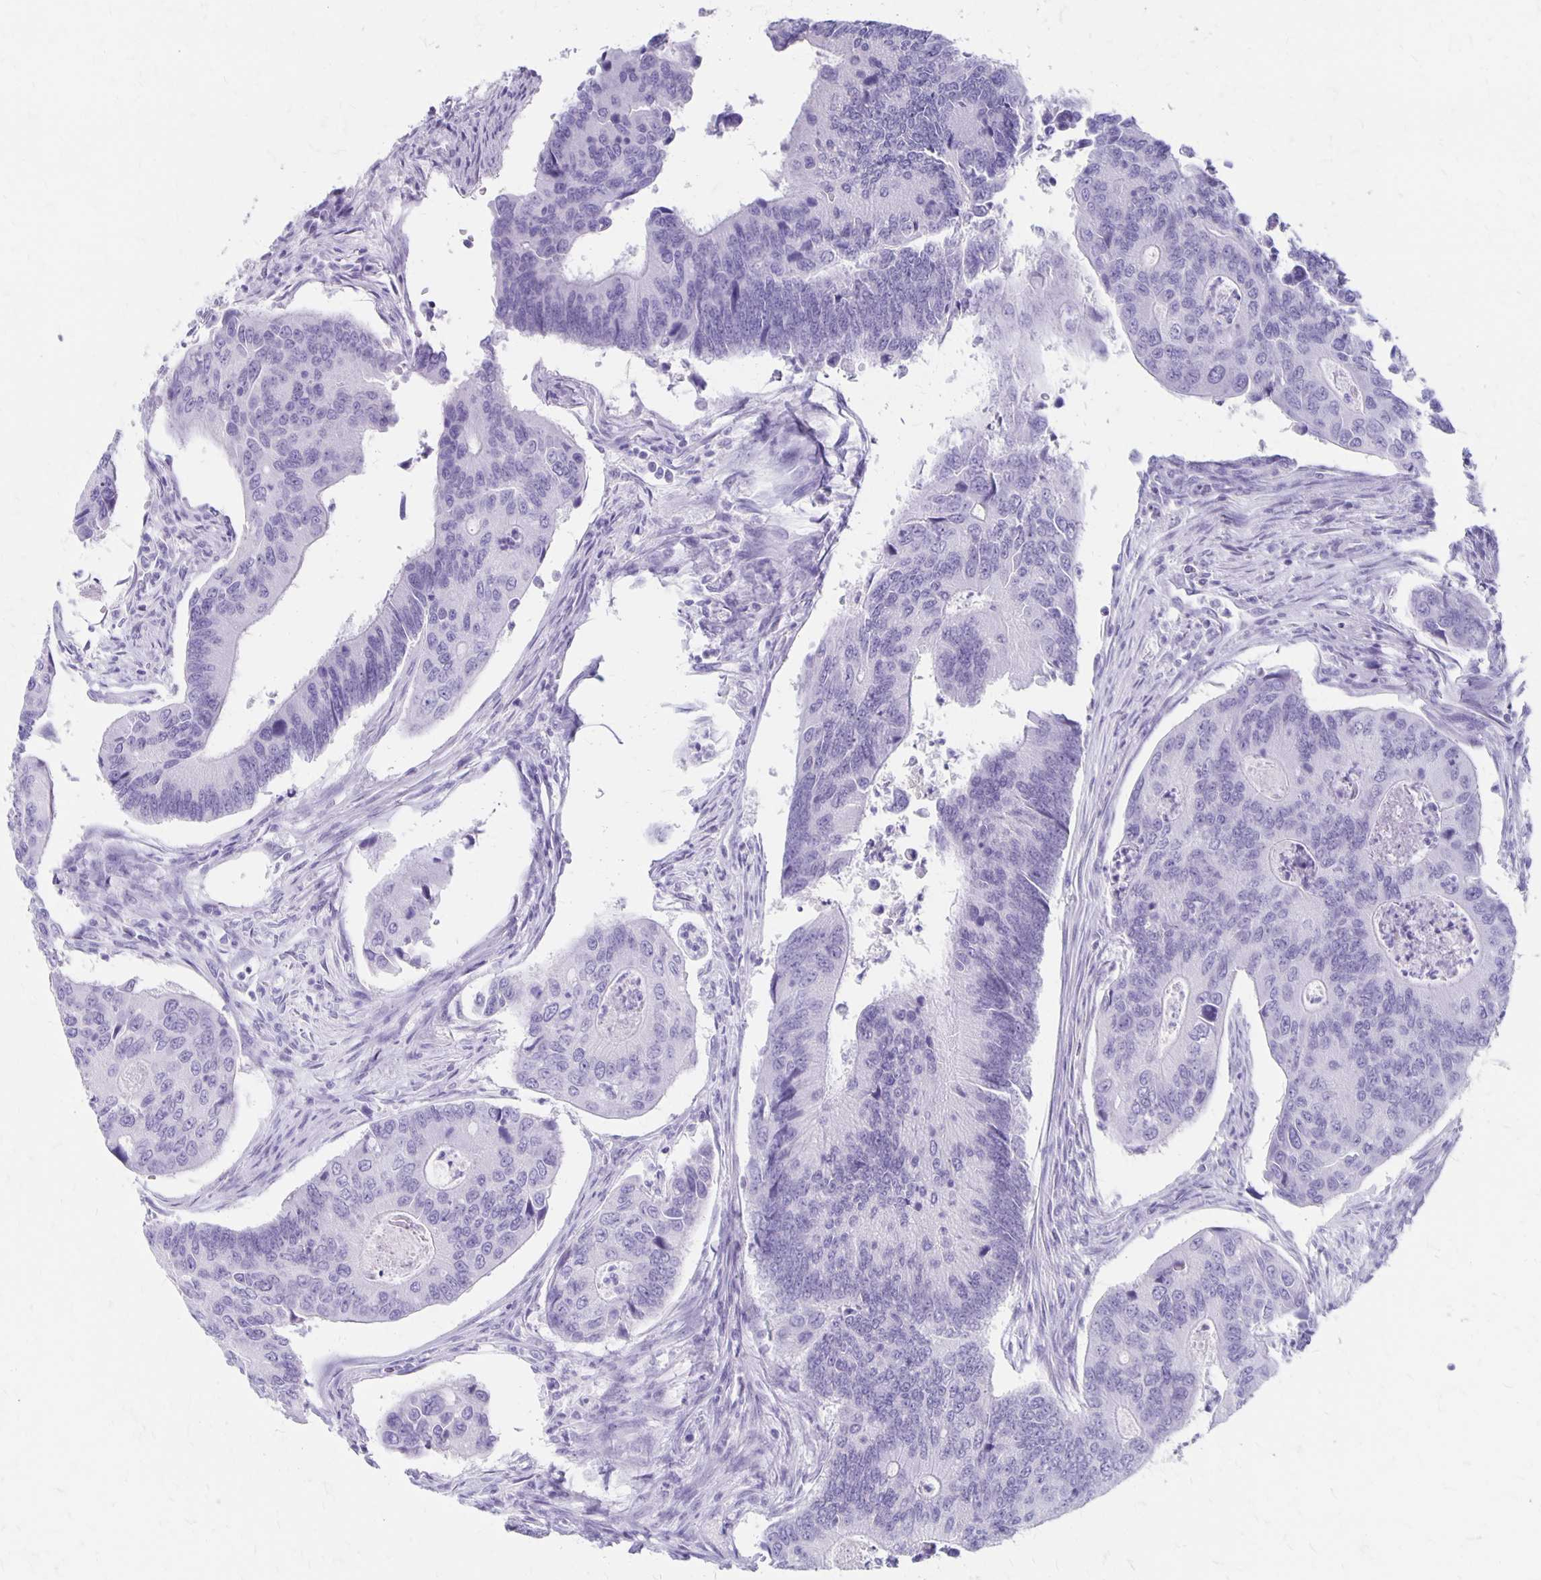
{"staining": {"intensity": "negative", "quantity": "none", "location": "none"}, "tissue": "colorectal cancer", "cell_type": "Tumor cells", "image_type": "cancer", "snomed": [{"axis": "morphology", "description": "Adenocarcinoma, NOS"}, {"axis": "topography", "description": "Colon"}], "caption": "The immunohistochemistry (IHC) photomicrograph has no significant staining in tumor cells of adenocarcinoma (colorectal) tissue.", "gene": "MAGEC2", "patient": {"sex": "female", "age": 67}}